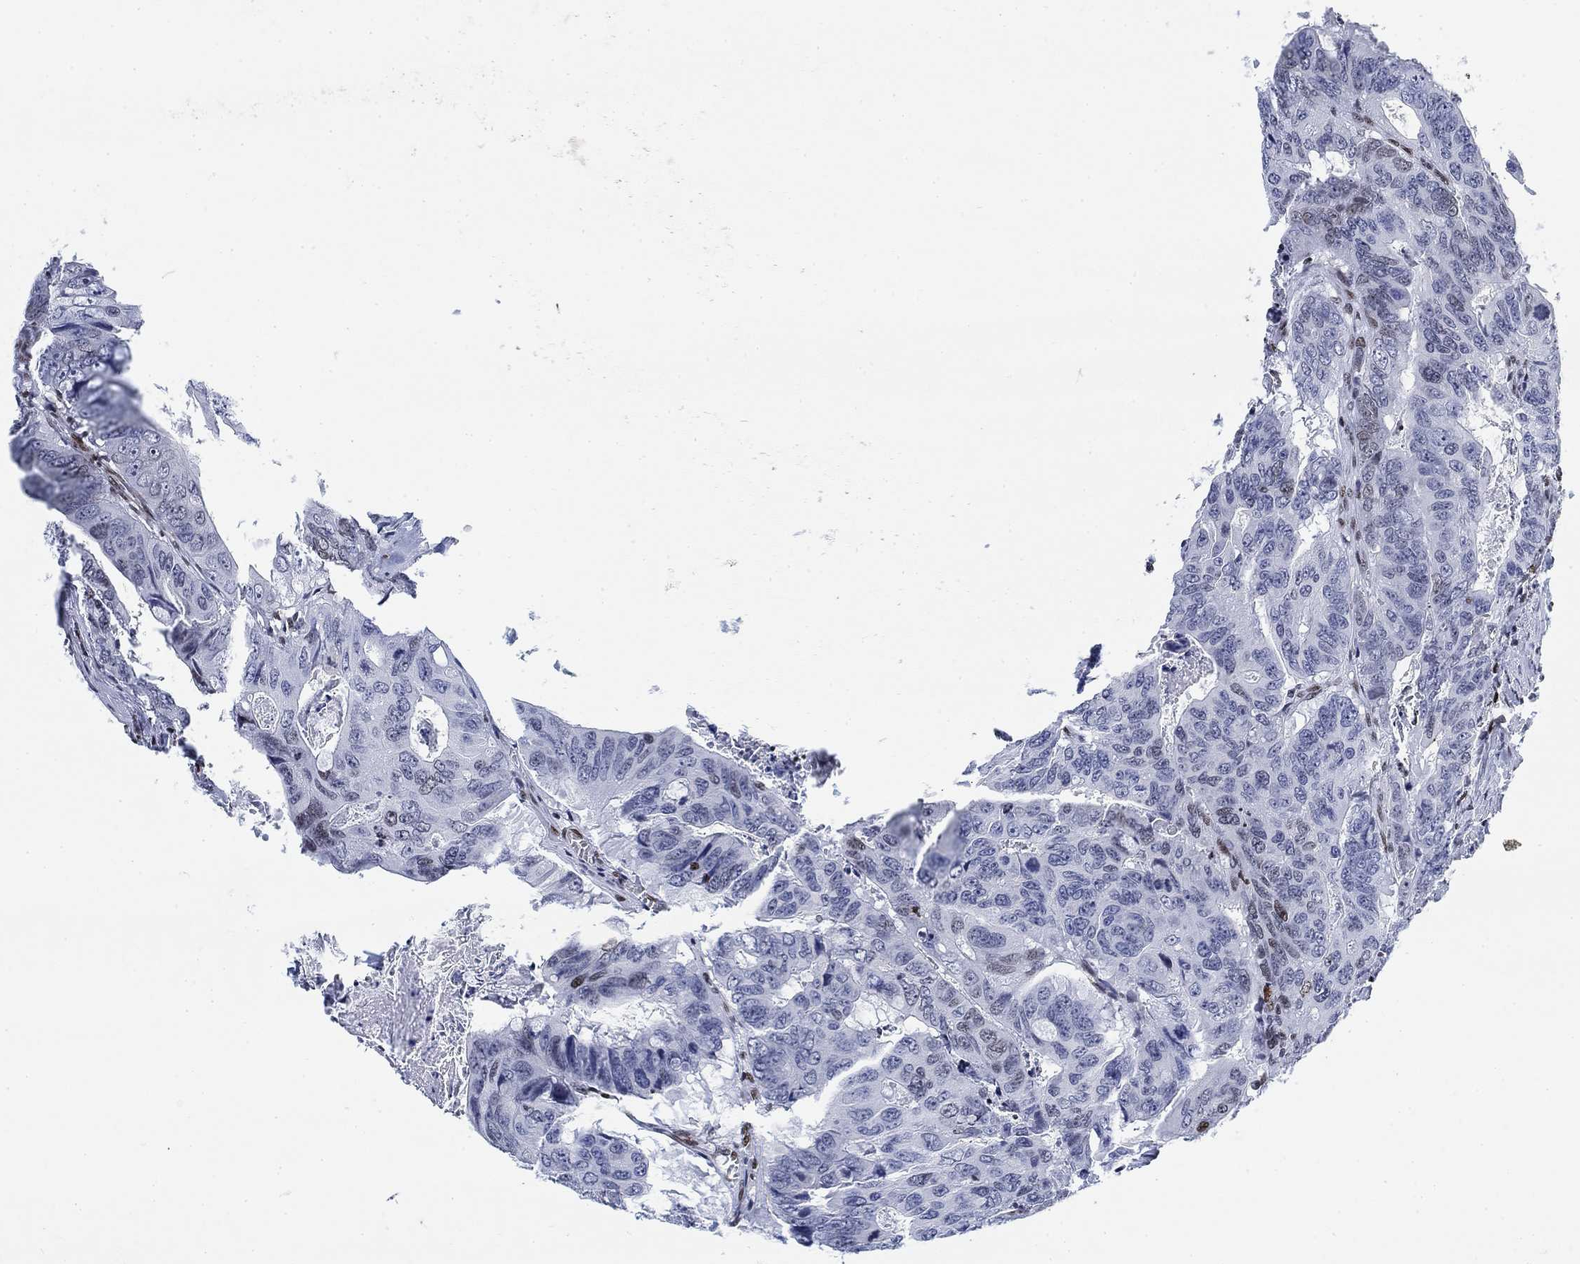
{"staining": {"intensity": "negative", "quantity": "none", "location": "none"}, "tissue": "colorectal cancer", "cell_type": "Tumor cells", "image_type": "cancer", "snomed": [{"axis": "morphology", "description": "Adenocarcinoma, NOS"}, {"axis": "topography", "description": "Colon"}], "caption": "A high-resolution micrograph shows IHC staining of colorectal adenocarcinoma, which demonstrates no significant expression in tumor cells.", "gene": "H1-10", "patient": {"sex": "male", "age": 79}}